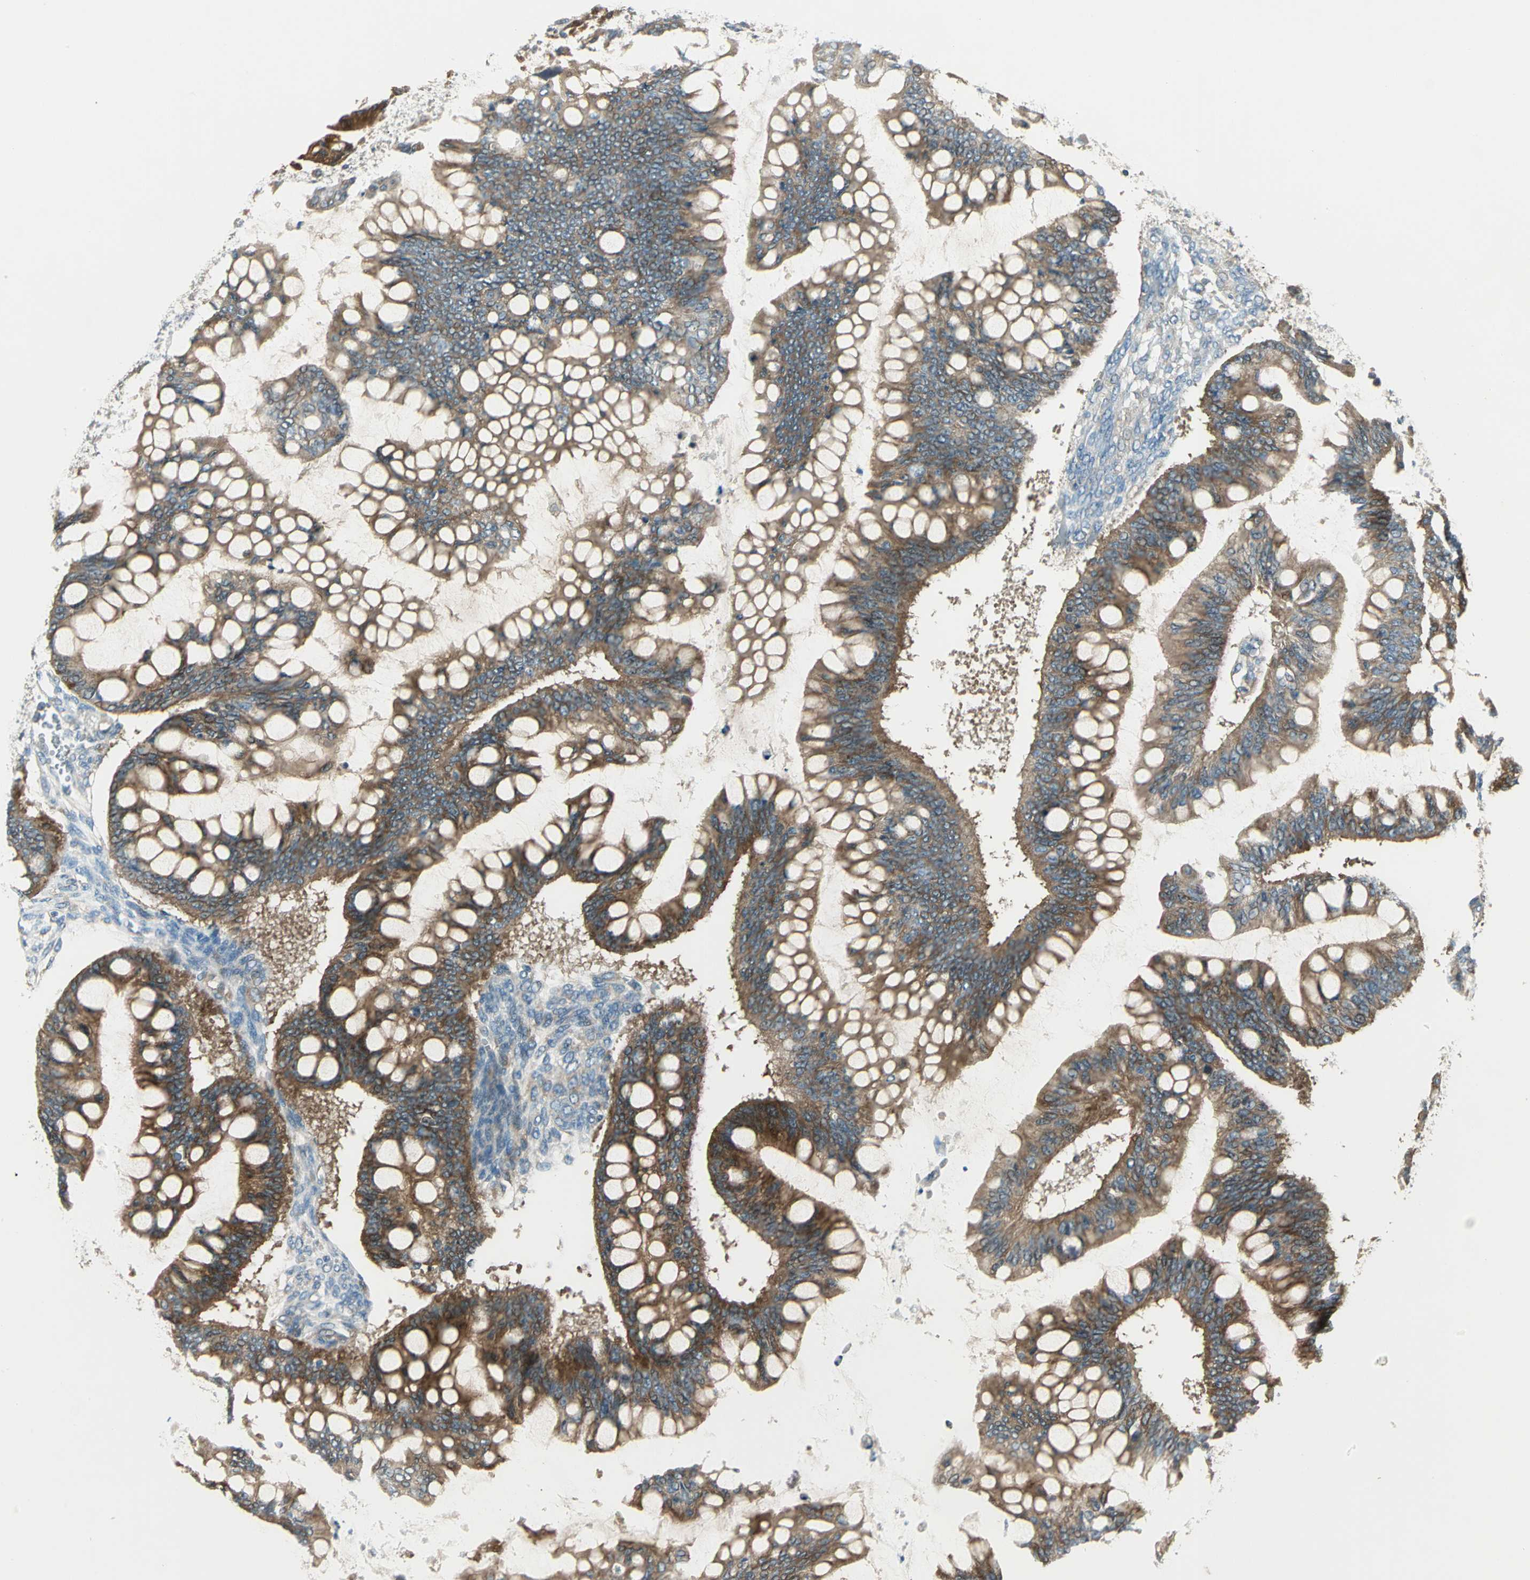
{"staining": {"intensity": "strong", "quantity": ">75%", "location": "cytoplasmic/membranous"}, "tissue": "ovarian cancer", "cell_type": "Tumor cells", "image_type": "cancer", "snomed": [{"axis": "morphology", "description": "Cystadenocarcinoma, mucinous, NOS"}, {"axis": "topography", "description": "Ovary"}], "caption": "A brown stain highlights strong cytoplasmic/membranous positivity of a protein in human ovarian cancer (mucinous cystadenocarcinoma) tumor cells.", "gene": "PRKAA1", "patient": {"sex": "female", "age": 73}}